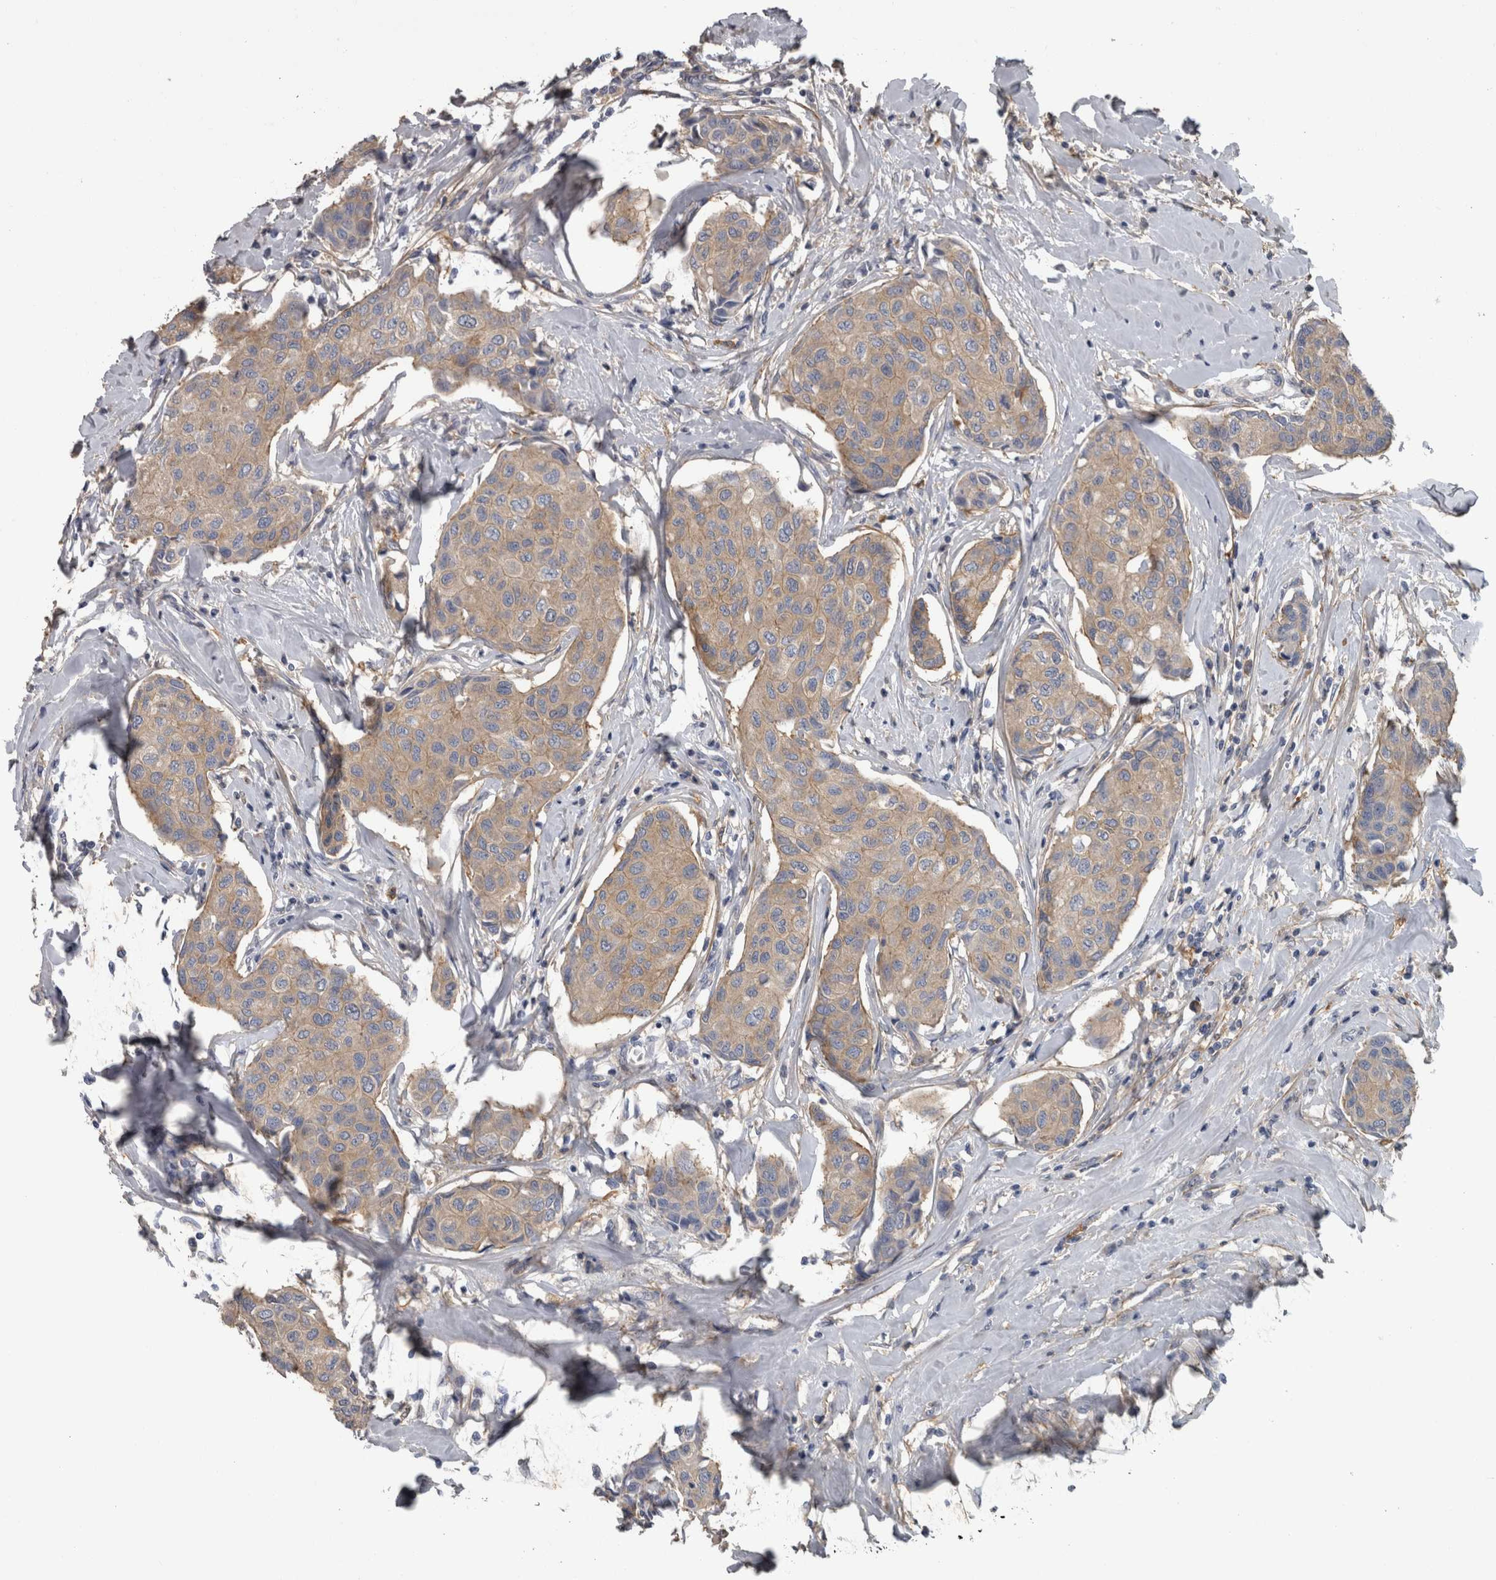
{"staining": {"intensity": "weak", "quantity": ">75%", "location": "cytoplasmic/membranous"}, "tissue": "breast cancer", "cell_type": "Tumor cells", "image_type": "cancer", "snomed": [{"axis": "morphology", "description": "Duct carcinoma"}, {"axis": "topography", "description": "Breast"}], "caption": "Protein expression by immunohistochemistry (IHC) exhibits weak cytoplasmic/membranous positivity in about >75% of tumor cells in intraductal carcinoma (breast).", "gene": "EFEMP2", "patient": {"sex": "female", "age": 80}}